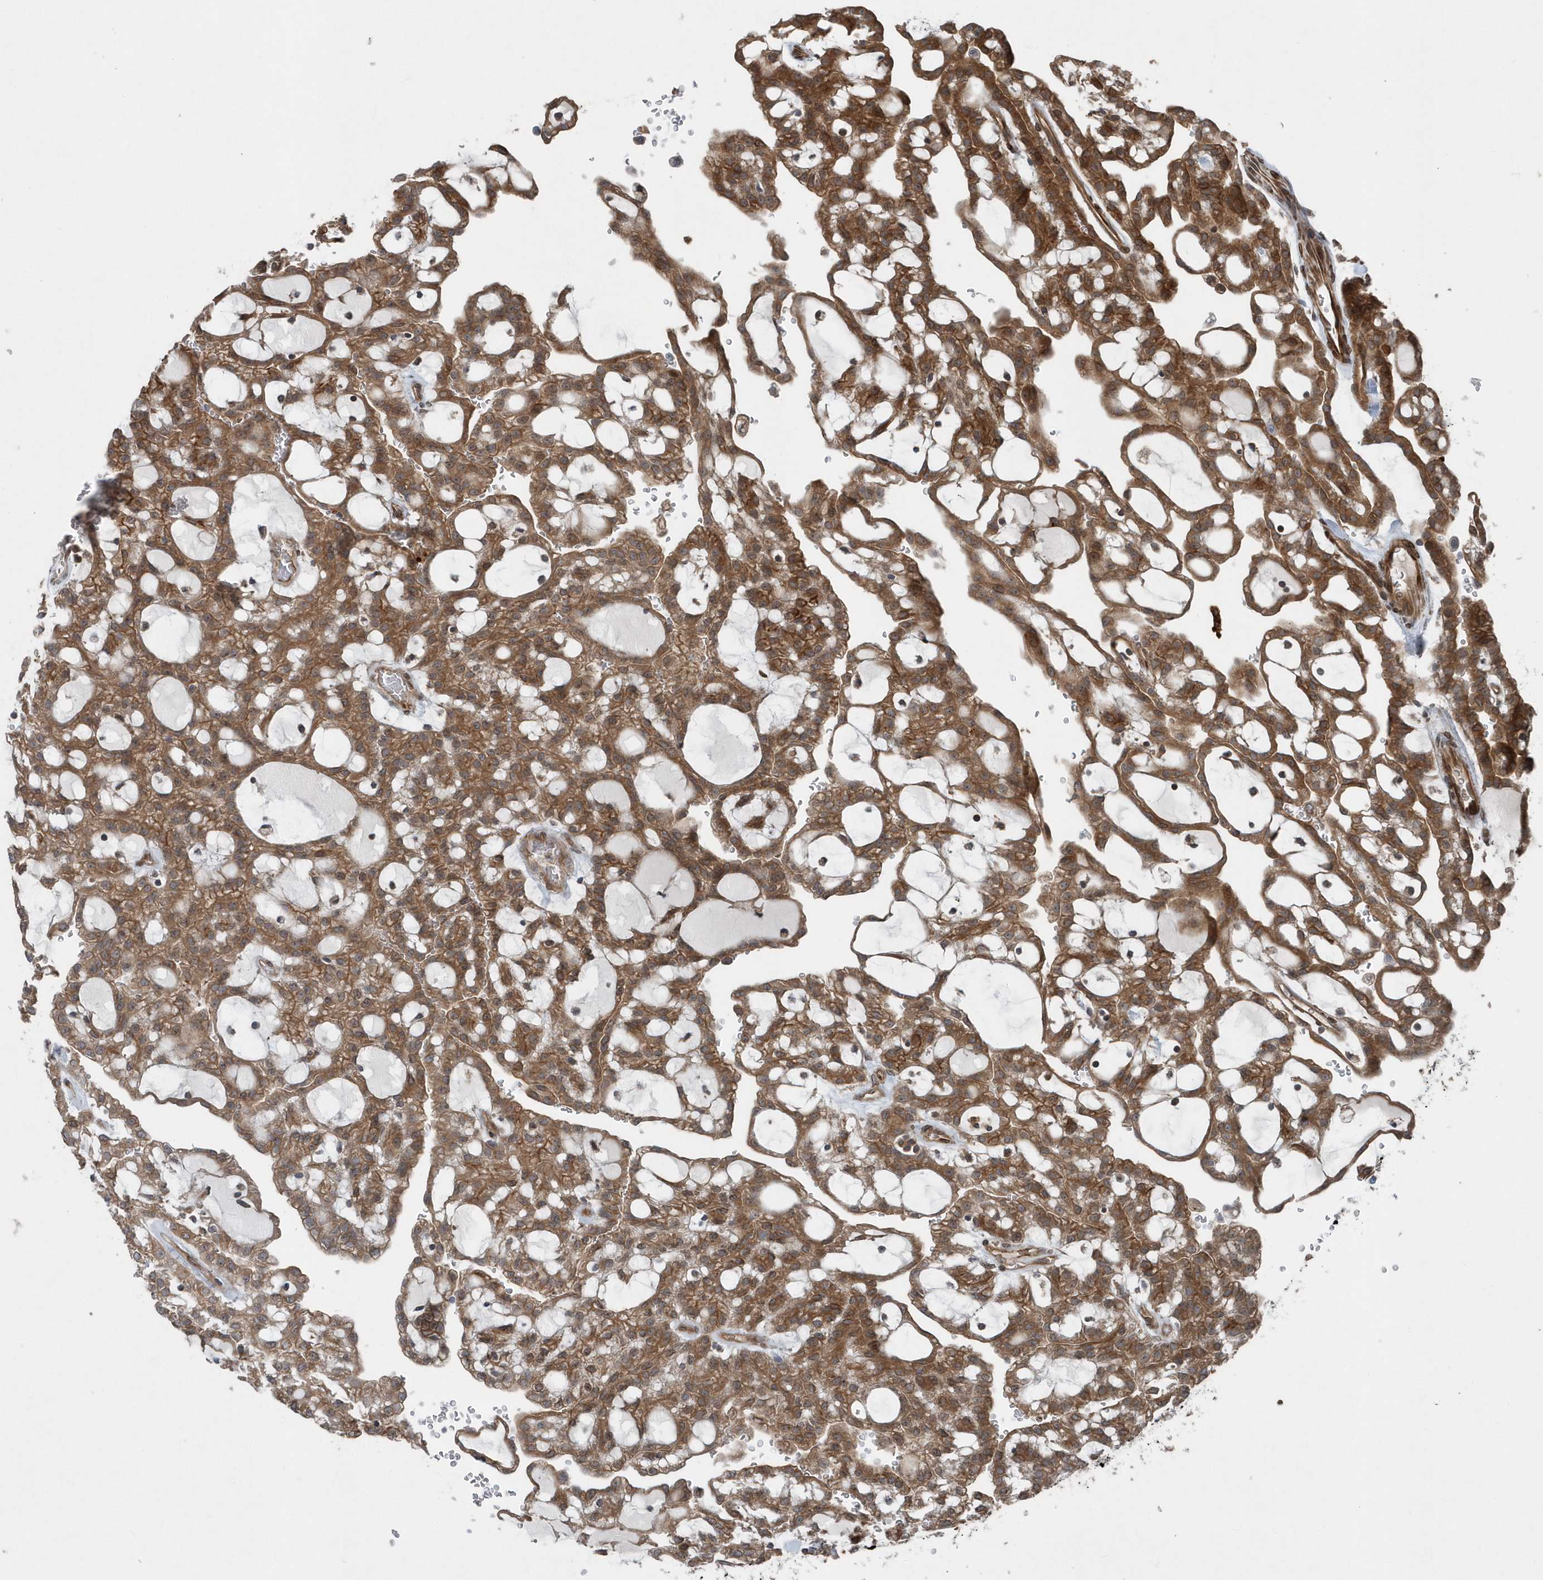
{"staining": {"intensity": "moderate", "quantity": ">75%", "location": "cytoplasmic/membranous"}, "tissue": "renal cancer", "cell_type": "Tumor cells", "image_type": "cancer", "snomed": [{"axis": "morphology", "description": "Adenocarcinoma, NOS"}, {"axis": "topography", "description": "Kidney"}], "caption": "Brown immunohistochemical staining in human renal cancer (adenocarcinoma) exhibits moderate cytoplasmic/membranous staining in about >75% of tumor cells. (Brightfield microscopy of DAB IHC at high magnification).", "gene": "MCC", "patient": {"sex": "male", "age": 63}}